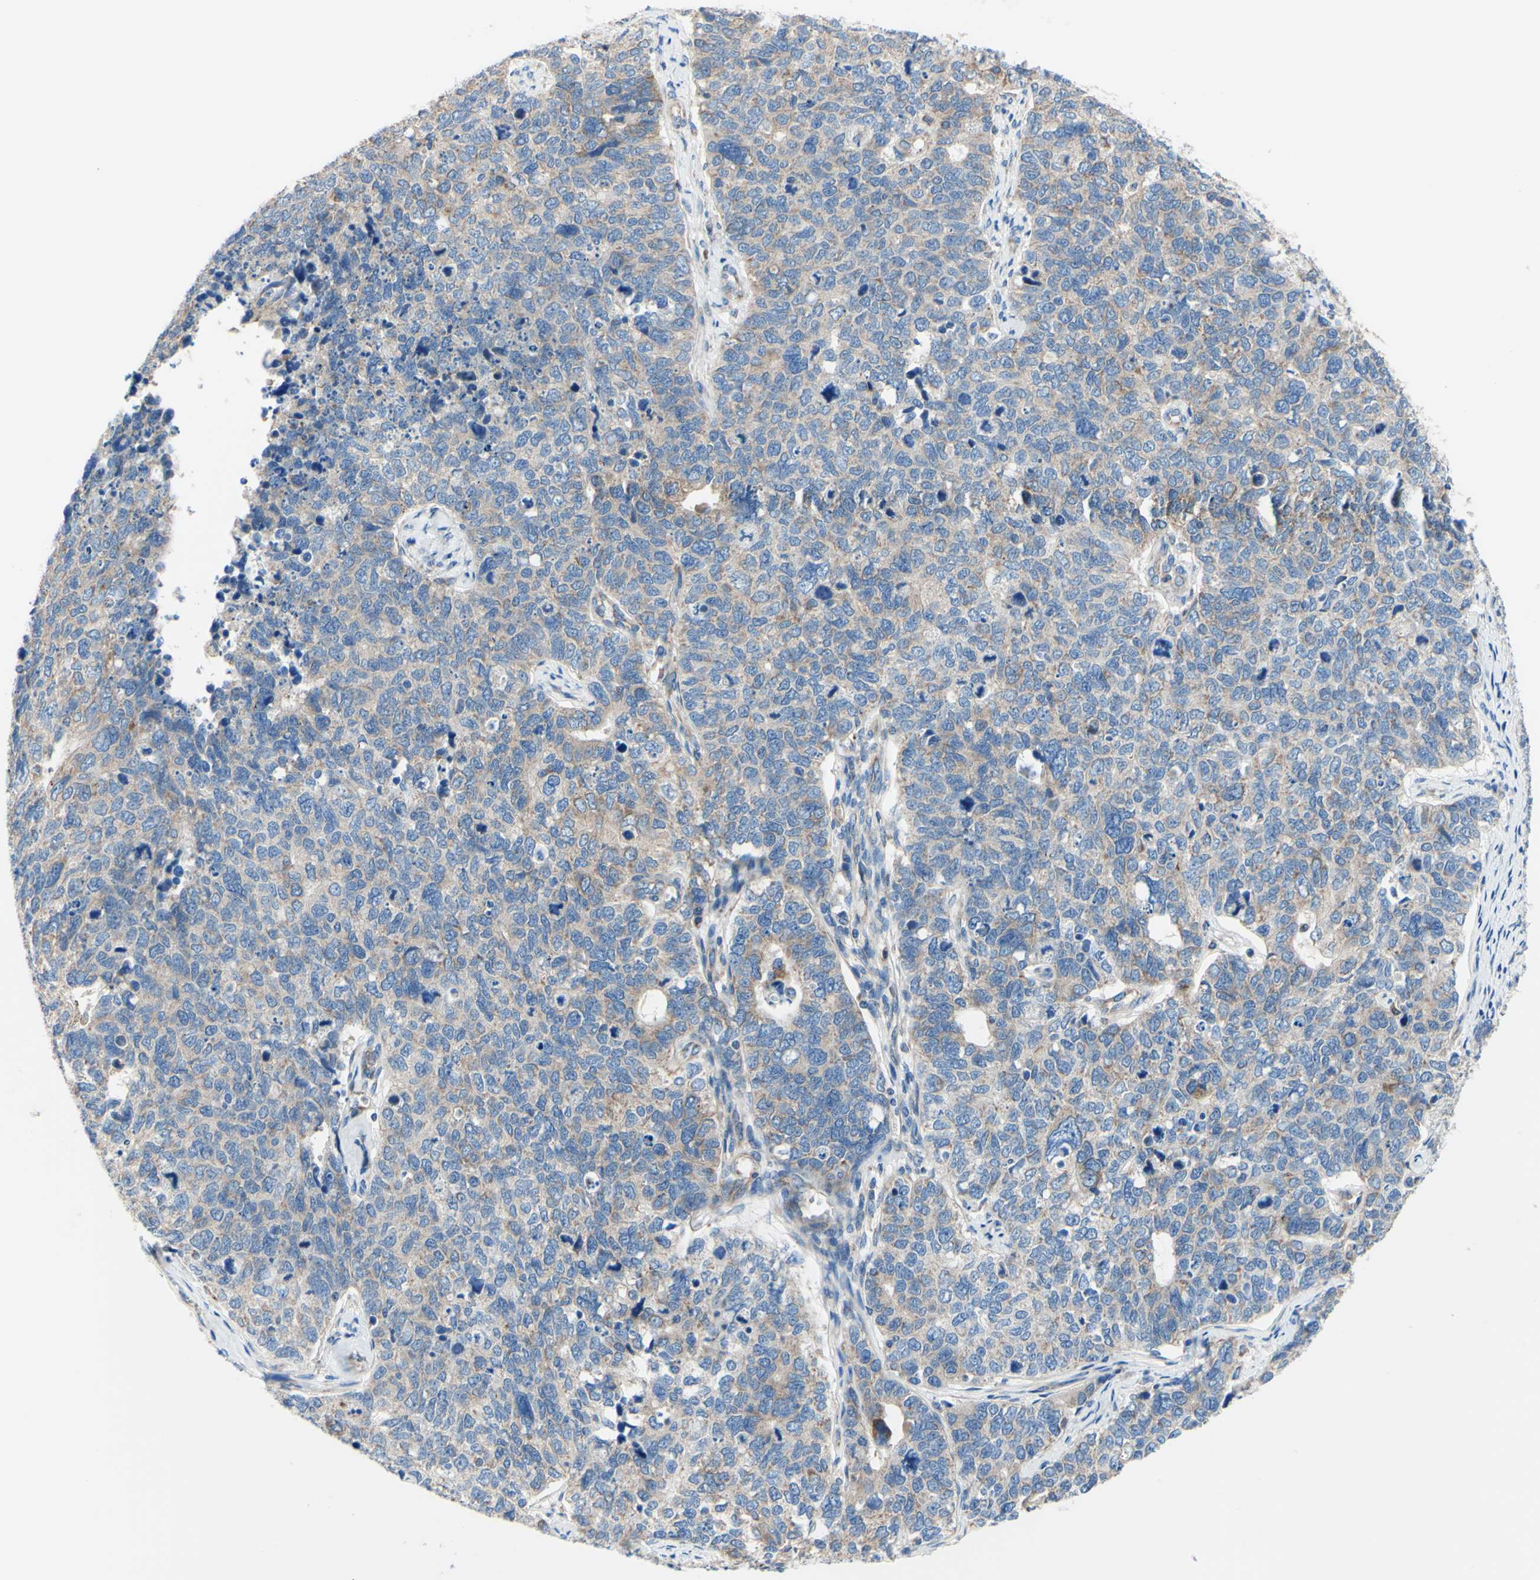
{"staining": {"intensity": "weak", "quantity": "<25%", "location": "cytoplasmic/membranous"}, "tissue": "cervical cancer", "cell_type": "Tumor cells", "image_type": "cancer", "snomed": [{"axis": "morphology", "description": "Squamous cell carcinoma, NOS"}, {"axis": "topography", "description": "Cervix"}], "caption": "DAB immunohistochemical staining of cervical squamous cell carcinoma displays no significant staining in tumor cells. (IHC, brightfield microscopy, high magnification).", "gene": "FMR1", "patient": {"sex": "female", "age": 63}}